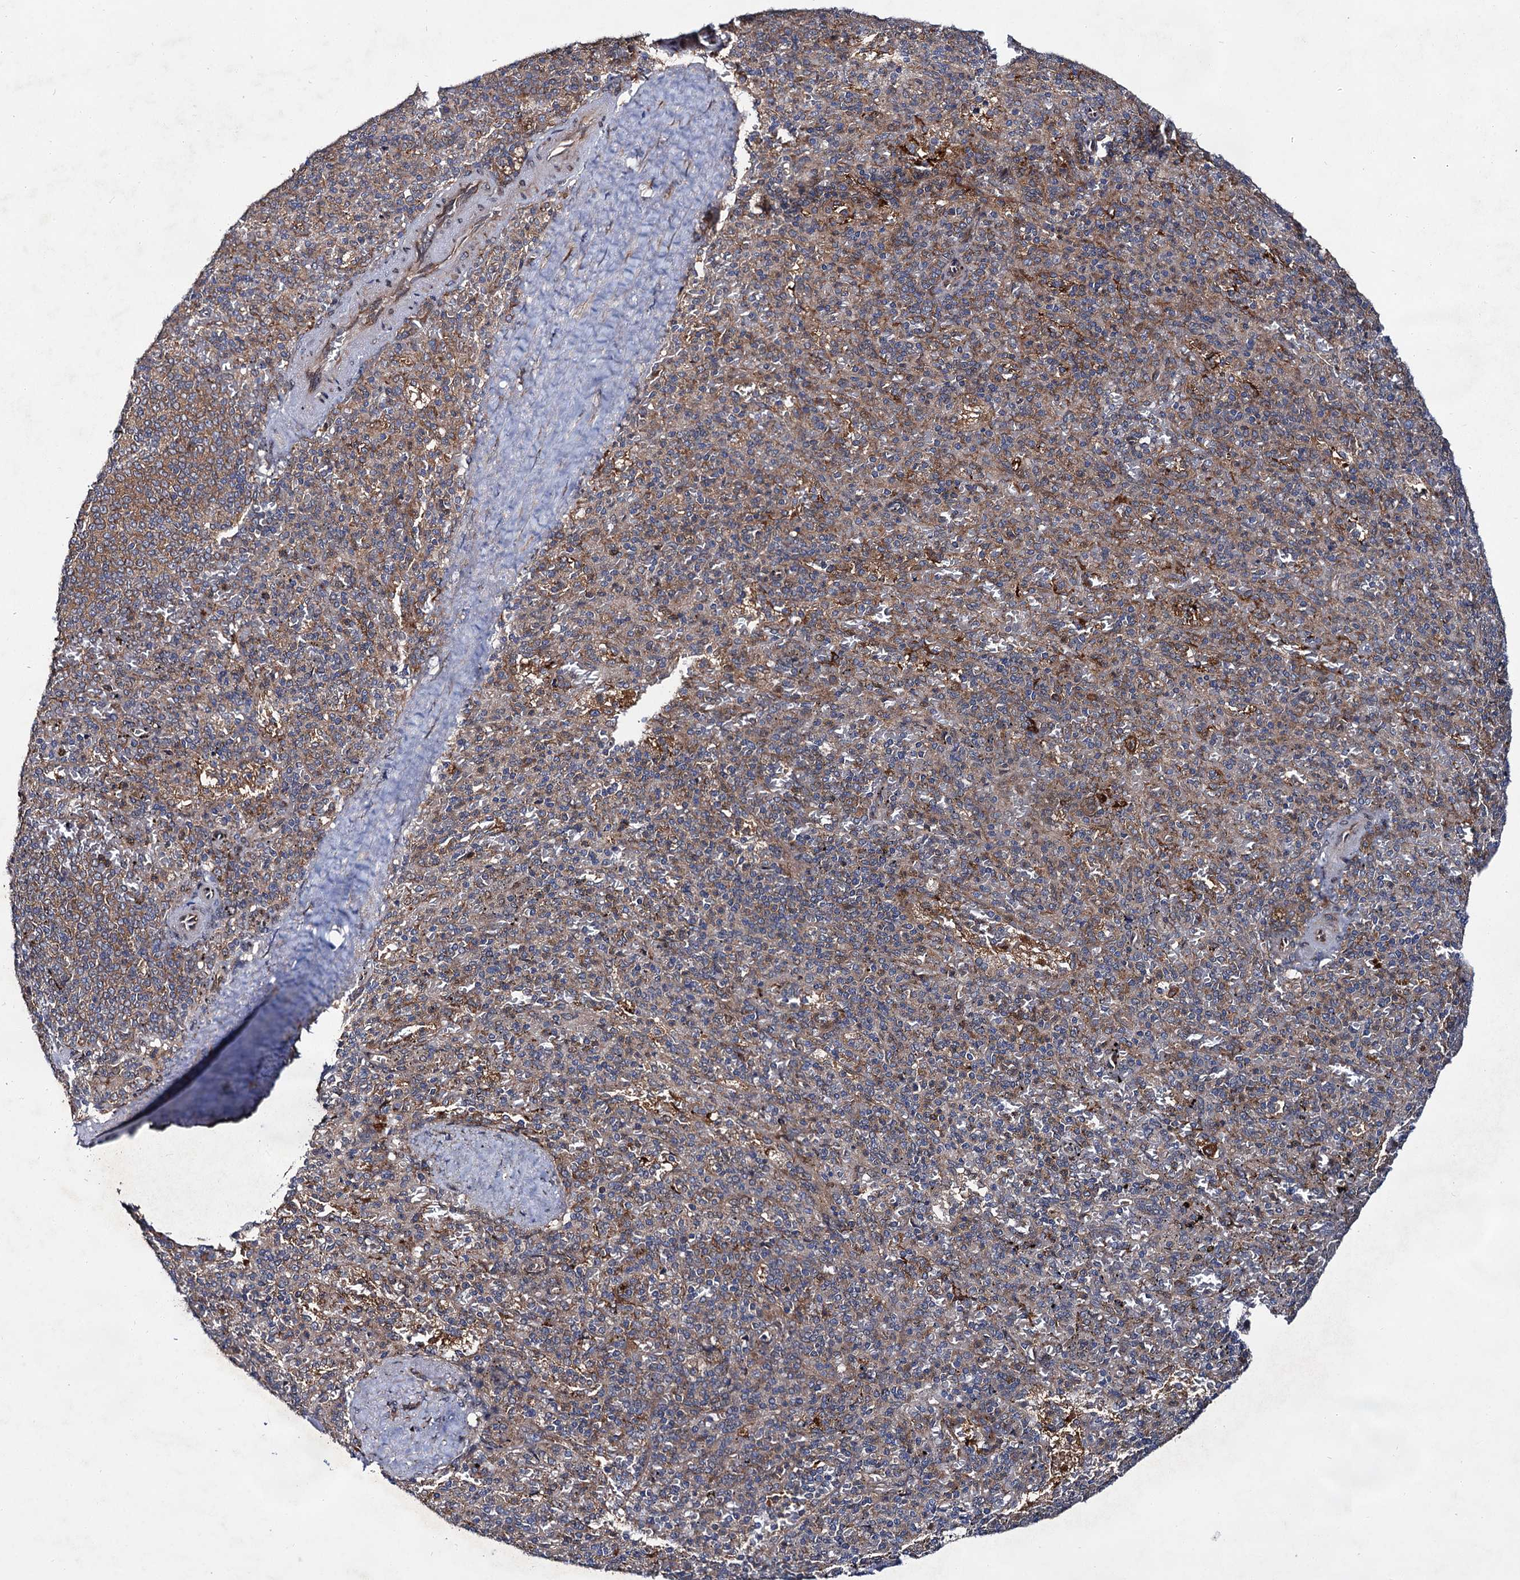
{"staining": {"intensity": "weak", "quantity": "25%-75%", "location": "cytoplasmic/membranous"}, "tissue": "spleen", "cell_type": "Cells in red pulp", "image_type": "normal", "snomed": [{"axis": "morphology", "description": "Normal tissue, NOS"}, {"axis": "topography", "description": "Spleen"}], "caption": "Weak cytoplasmic/membranous staining for a protein is seen in about 25%-75% of cells in red pulp of unremarkable spleen using immunohistochemistry (IHC).", "gene": "NAA25", "patient": {"sex": "male", "age": 82}}